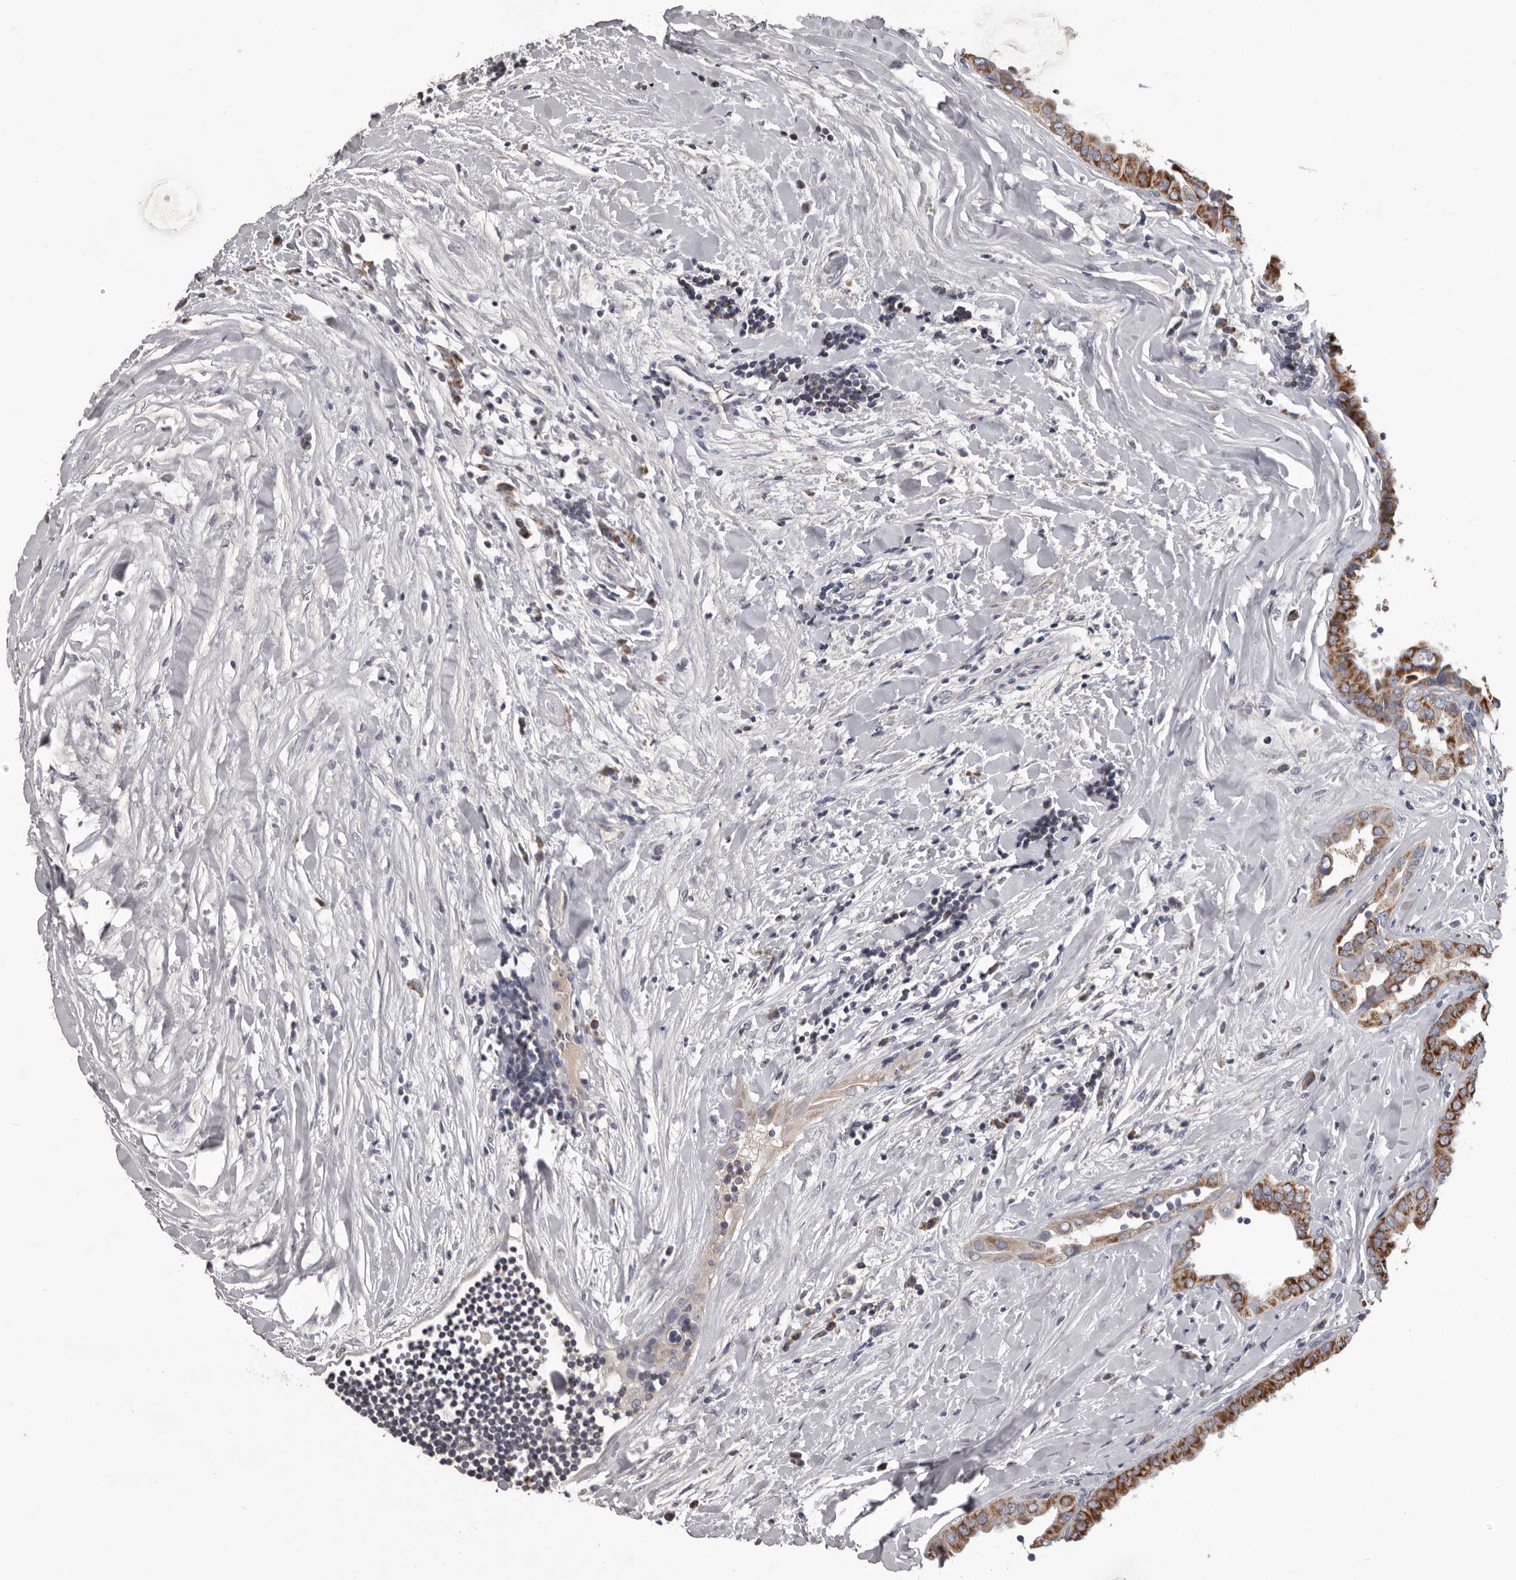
{"staining": {"intensity": "strong", "quantity": ">75%", "location": "cytoplasmic/membranous"}, "tissue": "thyroid cancer", "cell_type": "Tumor cells", "image_type": "cancer", "snomed": [{"axis": "morphology", "description": "Papillary adenocarcinoma, NOS"}, {"axis": "topography", "description": "Thyroid gland"}], "caption": "DAB (3,3'-diaminobenzidine) immunohistochemical staining of thyroid cancer (papillary adenocarcinoma) demonstrates strong cytoplasmic/membranous protein expression in about >75% of tumor cells.", "gene": "ALDH5A1", "patient": {"sex": "male", "age": 33}}